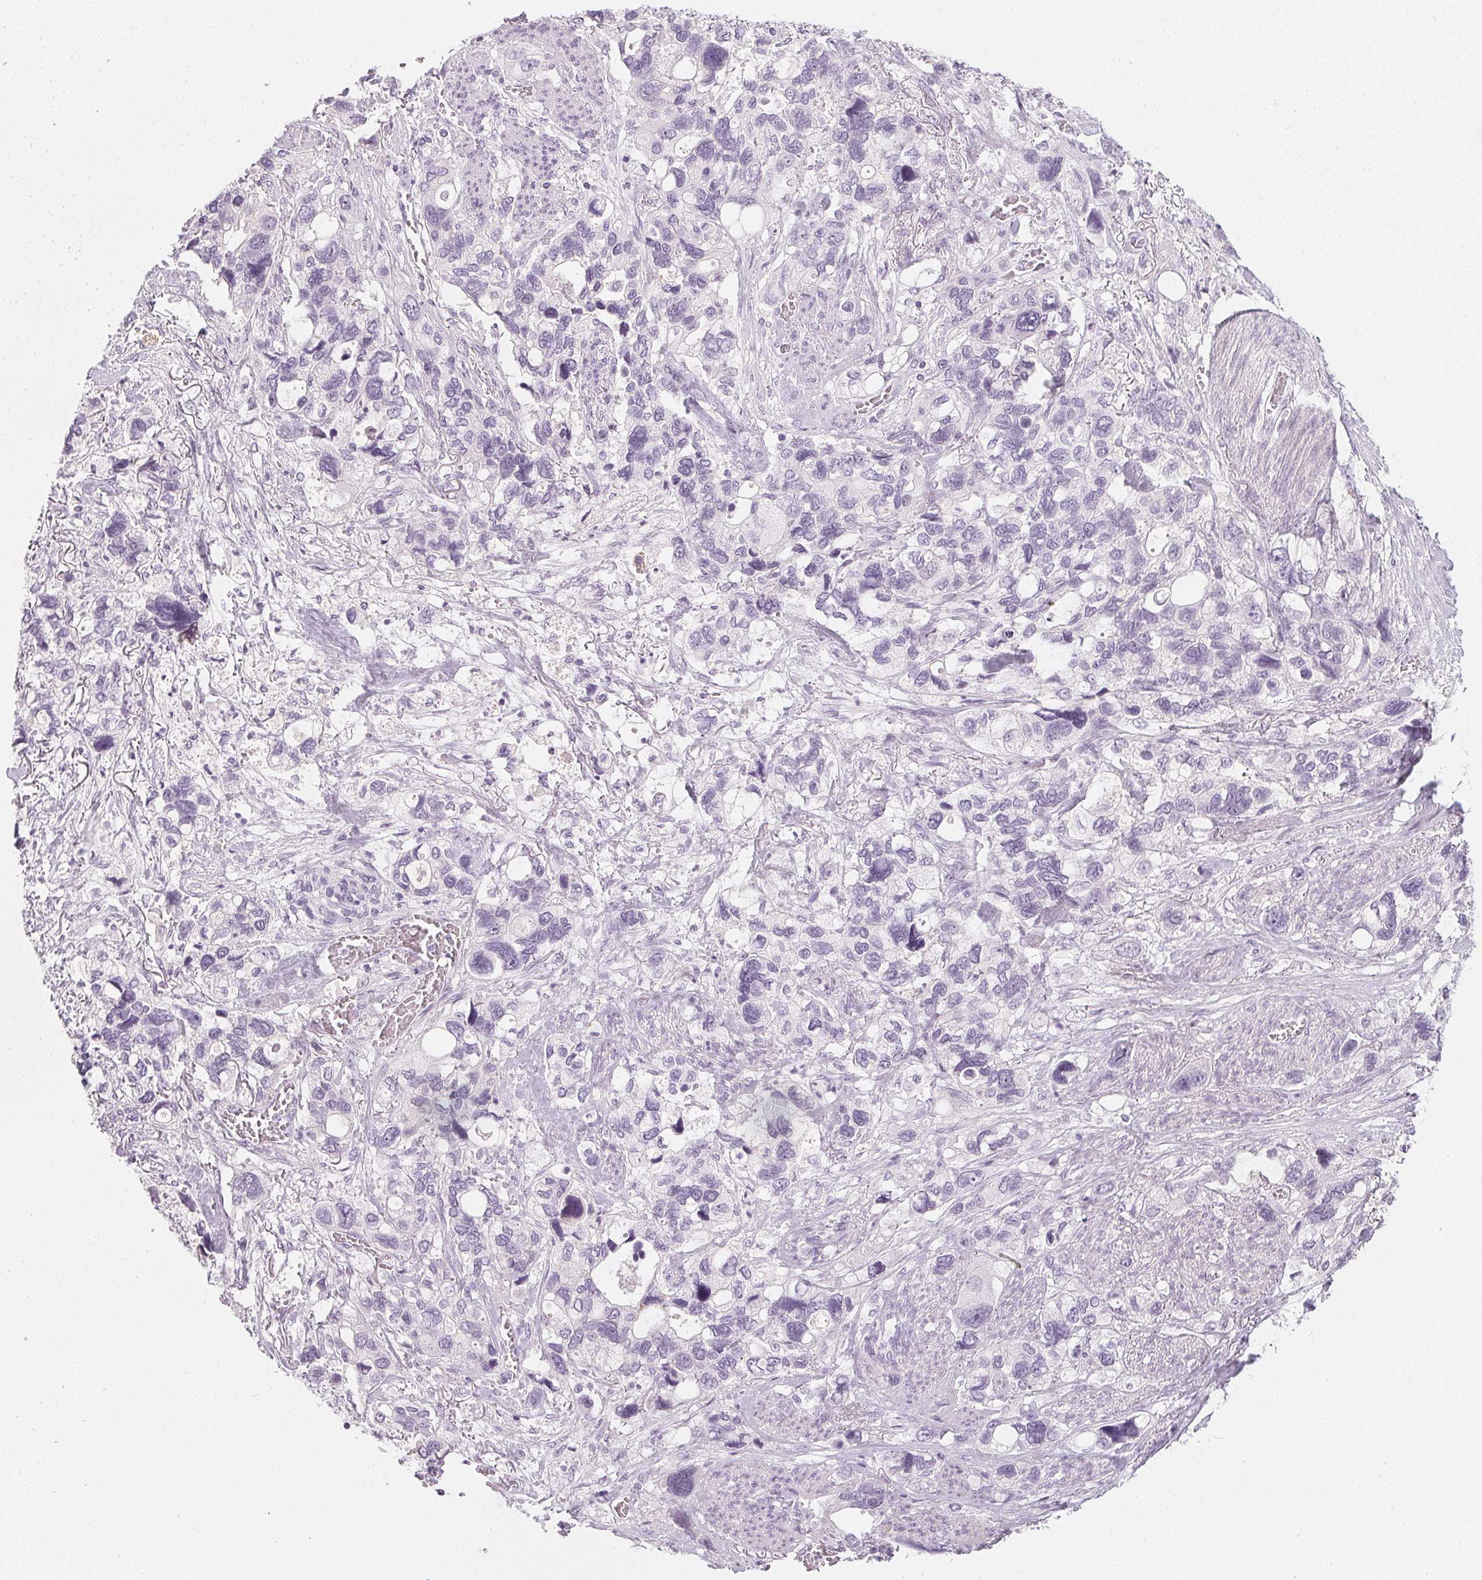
{"staining": {"intensity": "negative", "quantity": "none", "location": "none"}, "tissue": "stomach cancer", "cell_type": "Tumor cells", "image_type": "cancer", "snomed": [{"axis": "morphology", "description": "Adenocarcinoma, NOS"}, {"axis": "topography", "description": "Stomach, upper"}], "caption": "Immunohistochemical staining of stomach adenocarcinoma reveals no significant positivity in tumor cells. (Stains: DAB (3,3'-diaminobenzidine) immunohistochemistry (IHC) with hematoxylin counter stain, Microscopy: brightfield microscopy at high magnification).", "gene": "CHST4", "patient": {"sex": "female", "age": 81}}